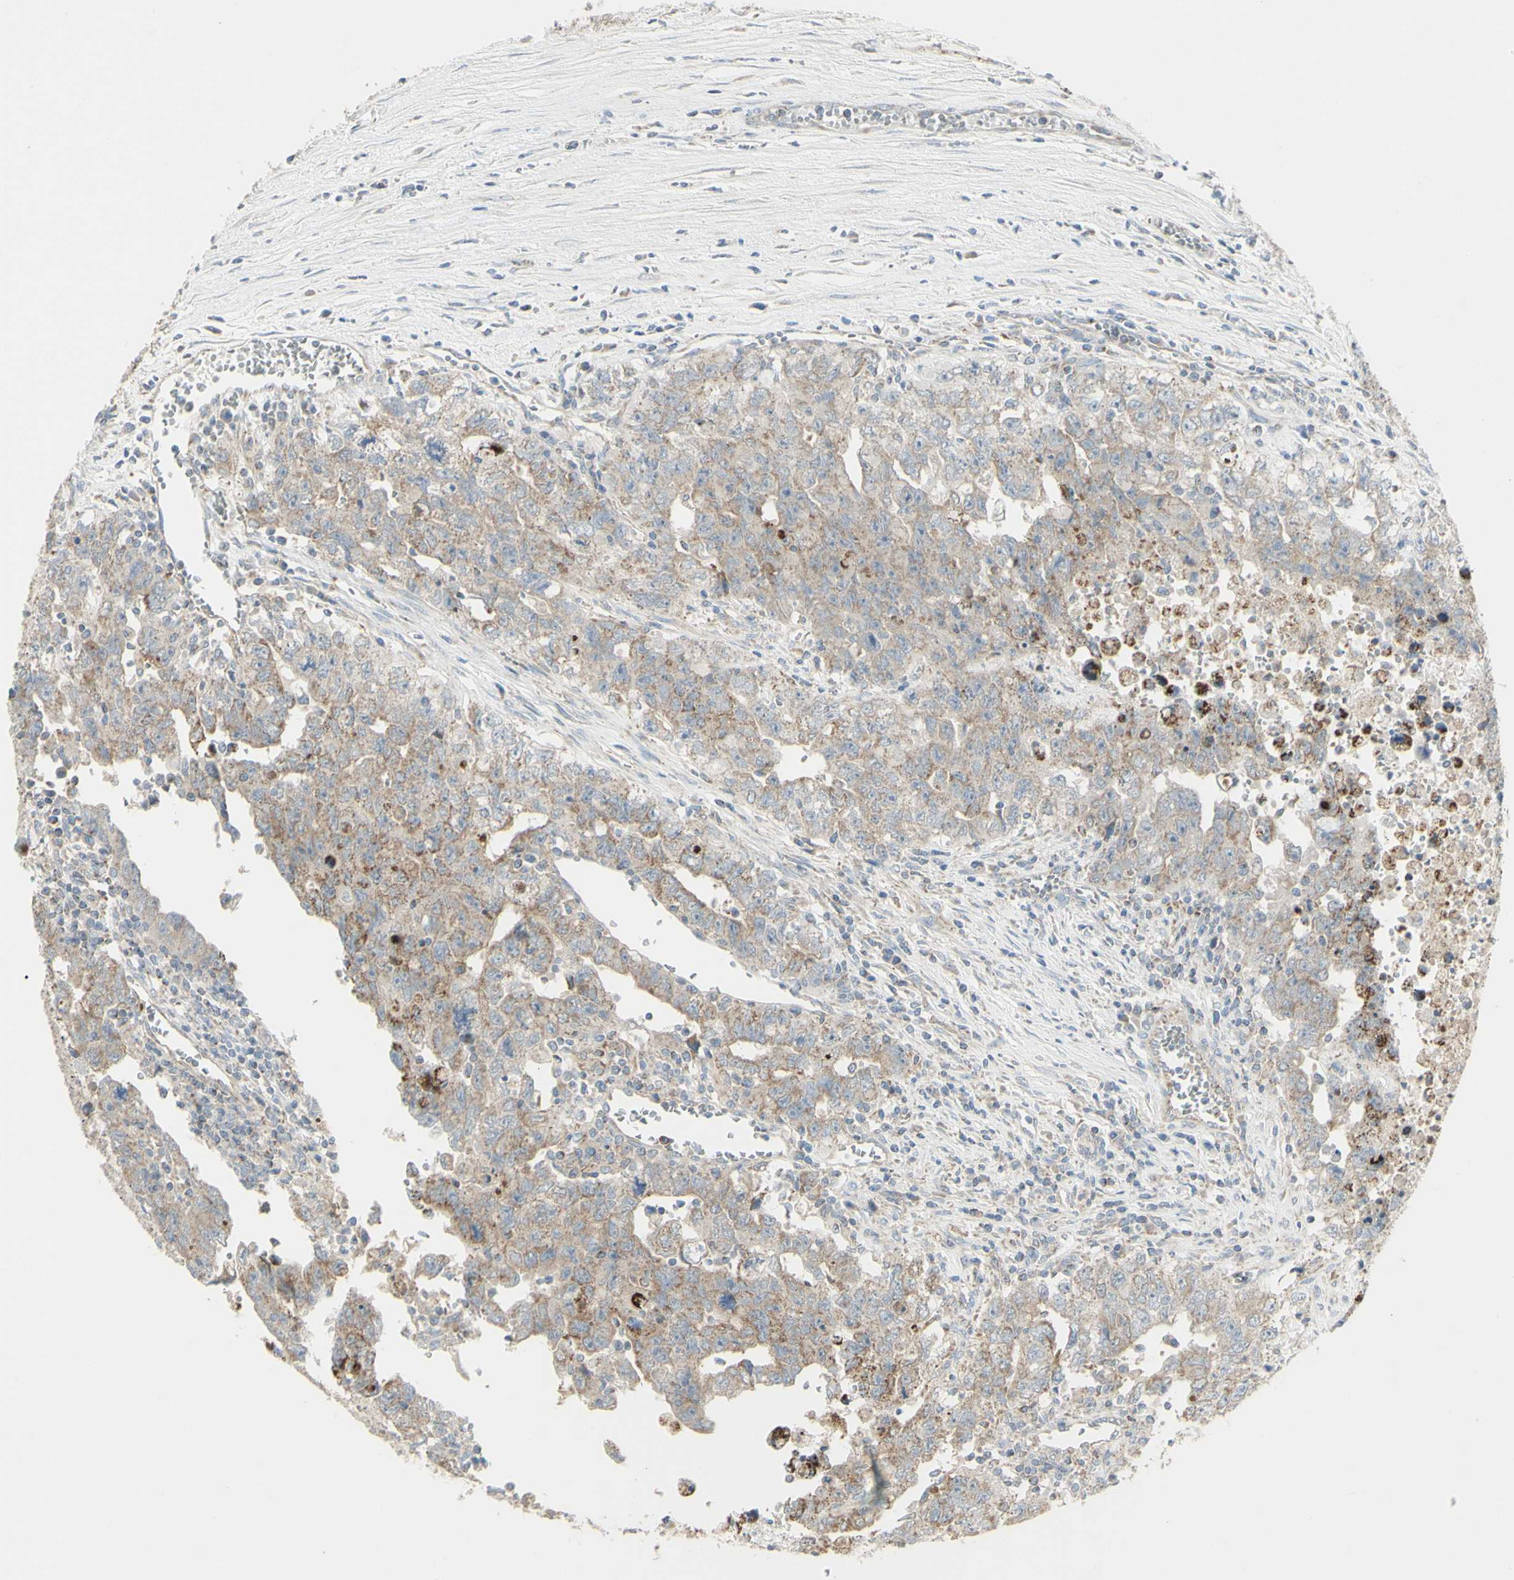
{"staining": {"intensity": "weak", "quantity": "25%-75%", "location": "cytoplasmic/membranous"}, "tissue": "testis cancer", "cell_type": "Tumor cells", "image_type": "cancer", "snomed": [{"axis": "morphology", "description": "Carcinoma, Embryonal, NOS"}, {"axis": "topography", "description": "Testis"}], "caption": "A brown stain highlights weak cytoplasmic/membranous positivity of a protein in testis cancer tumor cells.", "gene": "CNTNAP1", "patient": {"sex": "male", "age": 28}}